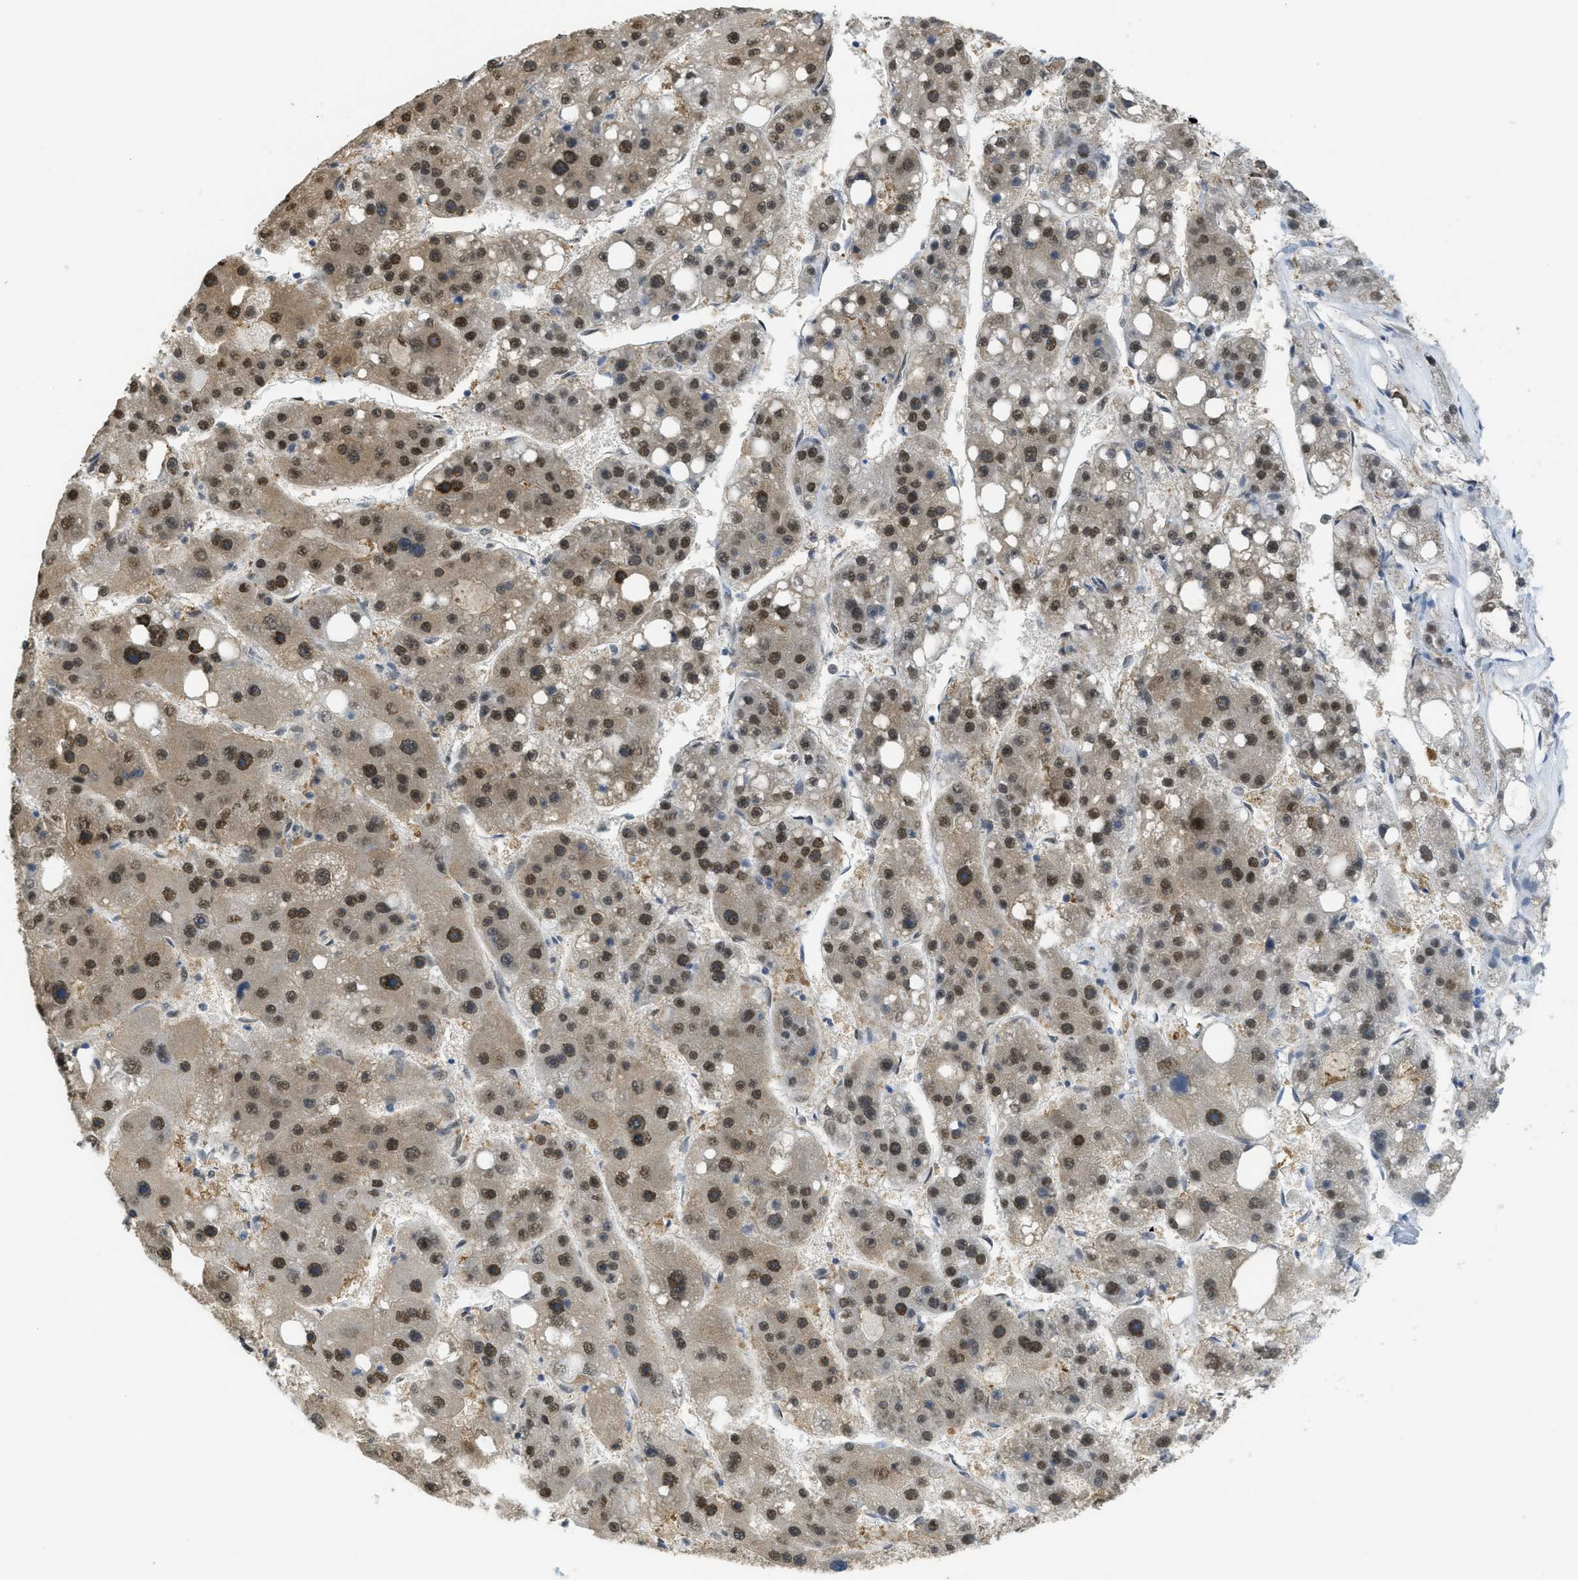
{"staining": {"intensity": "moderate", "quantity": ">75%", "location": "cytoplasmic/membranous,nuclear"}, "tissue": "liver cancer", "cell_type": "Tumor cells", "image_type": "cancer", "snomed": [{"axis": "morphology", "description": "Carcinoma, Hepatocellular, NOS"}, {"axis": "topography", "description": "Liver"}], "caption": "Moderate cytoplasmic/membranous and nuclear protein expression is identified in approximately >75% of tumor cells in hepatocellular carcinoma (liver).", "gene": "PSMC5", "patient": {"sex": "female", "age": 61}}